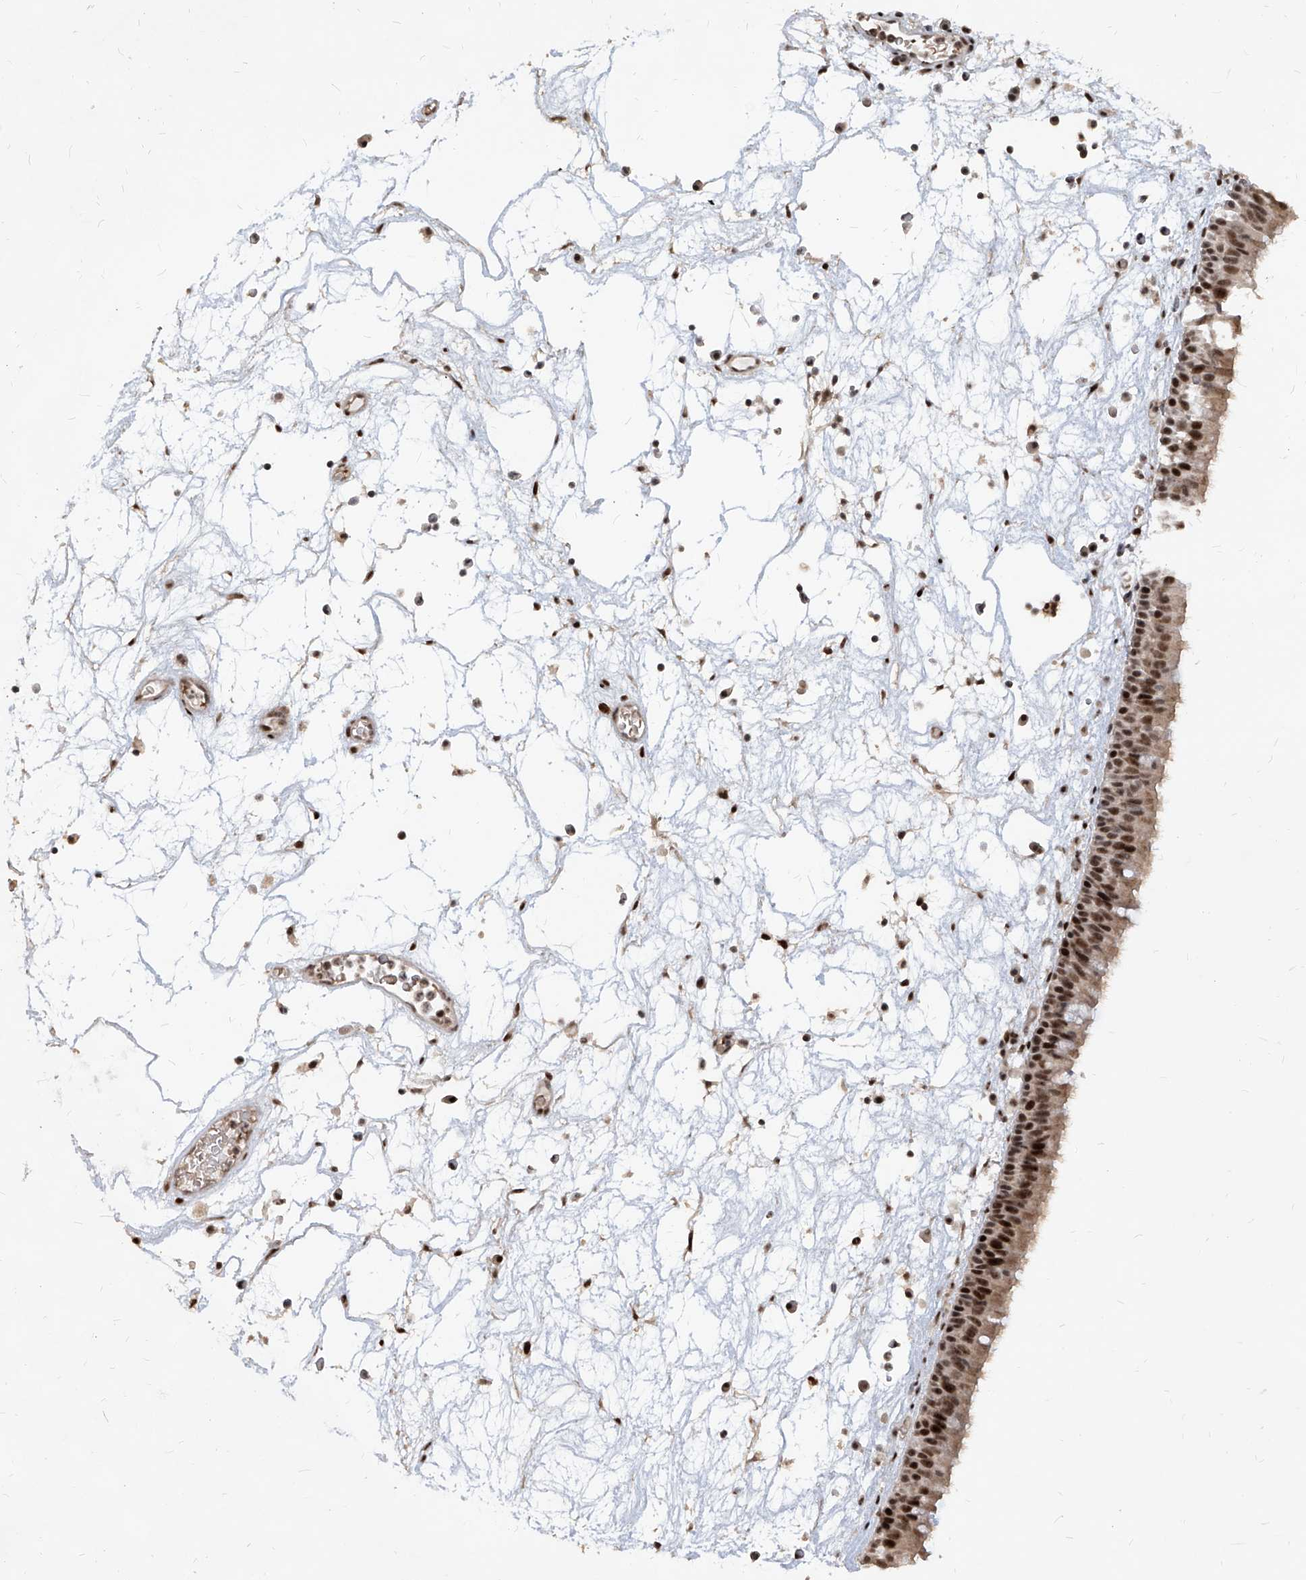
{"staining": {"intensity": "strong", "quantity": ">75%", "location": "nuclear"}, "tissue": "nasopharynx", "cell_type": "Respiratory epithelial cells", "image_type": "normal", "snomed": [{"axis": "morphology", "description": "Normal tissue, NOS"}, {"axis": "morphology", "description": "Inflammation, NOS"}, {"axis": "morphology", "description": "Malignant melanoma, Metastatic site"}, {"axis": "topography", "description": "Nasopharynx"}], "caption": "IHC photomicrograph of benign nasopharynx: nasopharynx stained using immunohistochemistry reveals high levels of strong protein expression localized specifically in the nuclear of respiratory epithelial cells, appearing as a nuclear brown color.", "gene": "IRF2", "patient": {"sex": "male", "age": 70}}